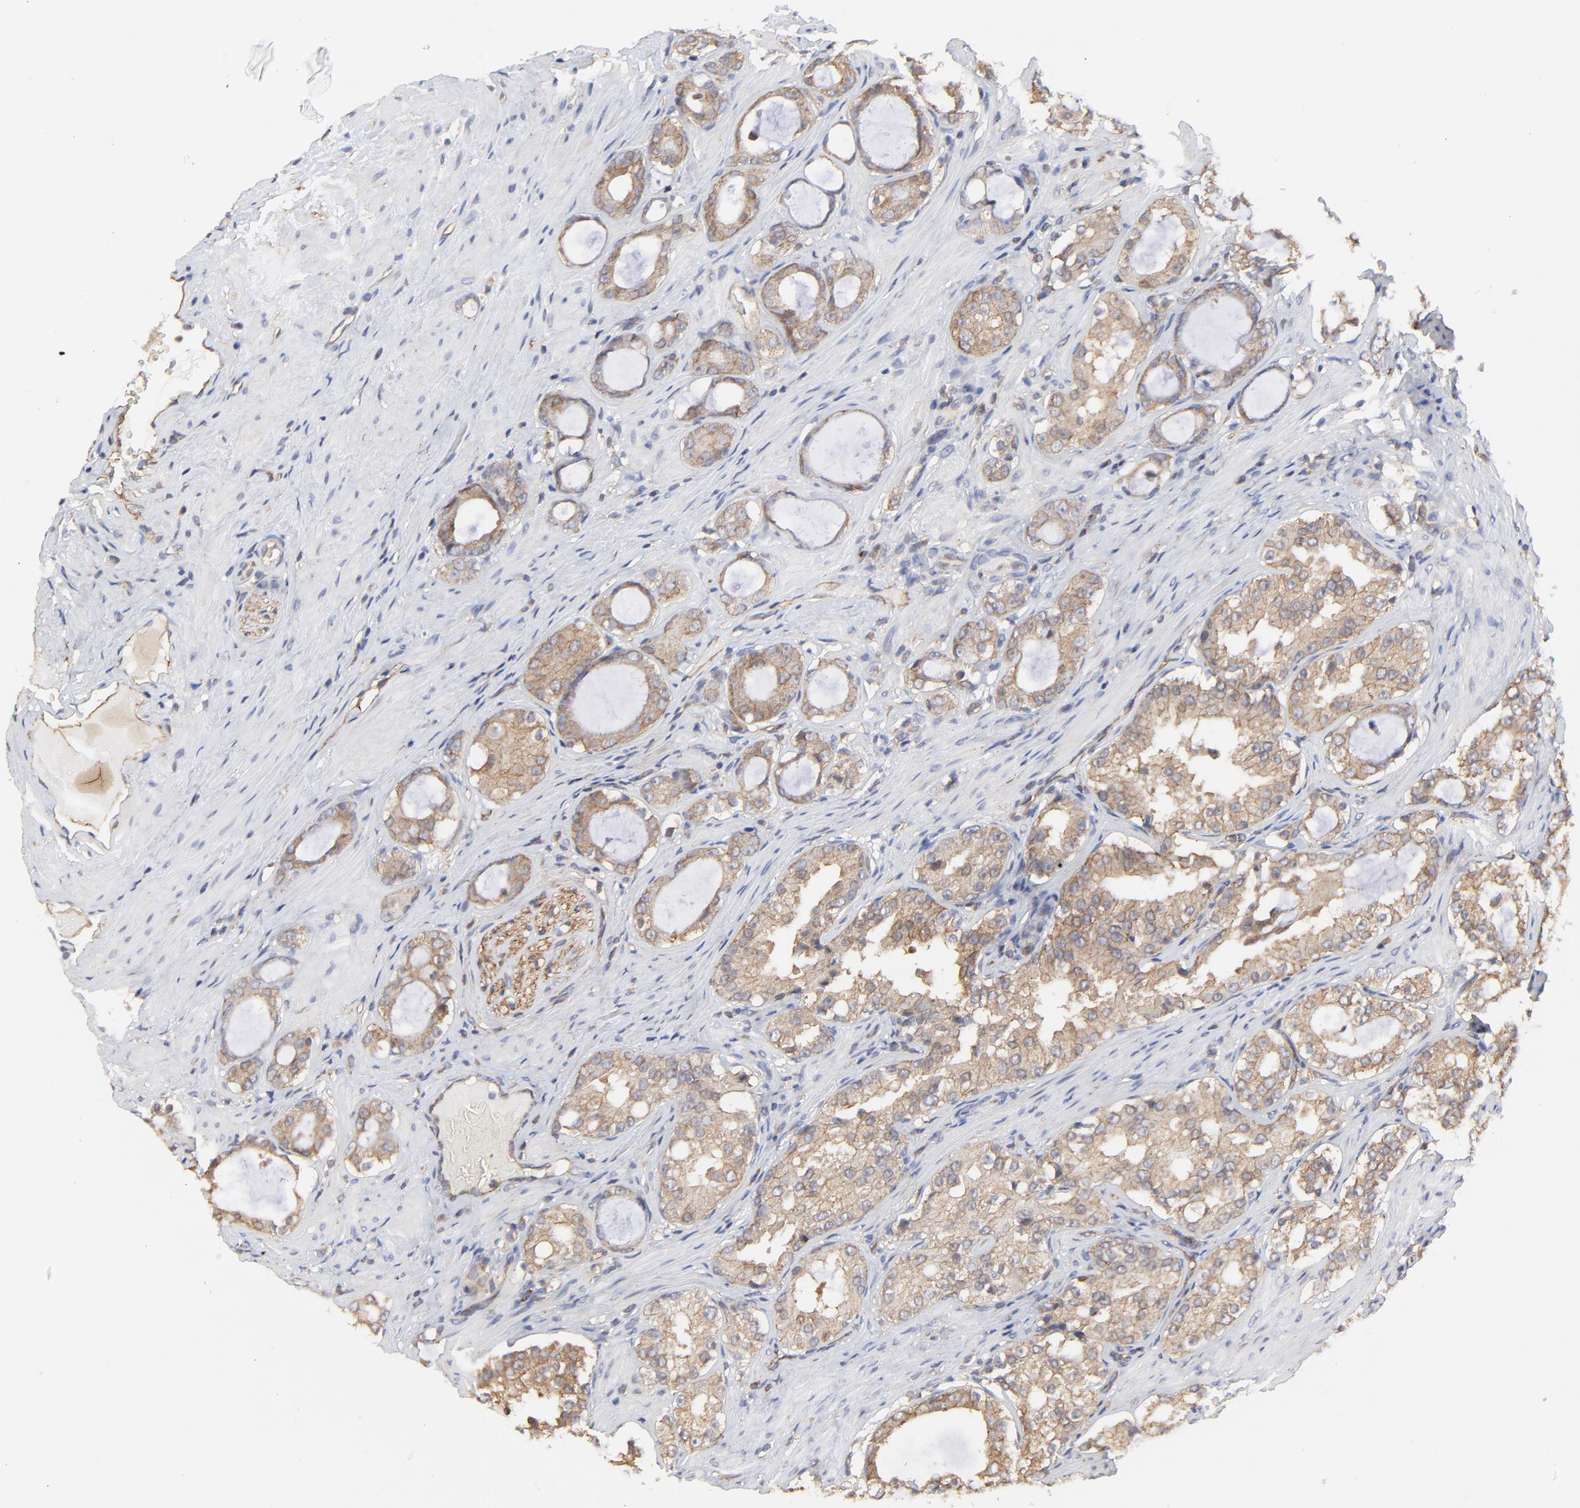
{"staining": {"intensity": "moderate", "quantity": "25%-75%", "location": "cytoplasmic/membranous"}, "tissue": "prostate cancer", "cell_type": "Tumor cells", "image_type": "cancer", "snomed": [{"axis": "morphology", "description": "Adenocarcinoma, Medium grade"}, {"axis": "topography", "description": "Prostate"}], "caption": "About 25%-75% of tumor cells in prostate cancer (medium-grade adenocarcinoma) exhibit moderate cytoplasmic/membranous protein staining as visualized by brown immunohistochemical staining.", "gene": "ARMT1", "patient": {"sex": "male", "age": 73}}